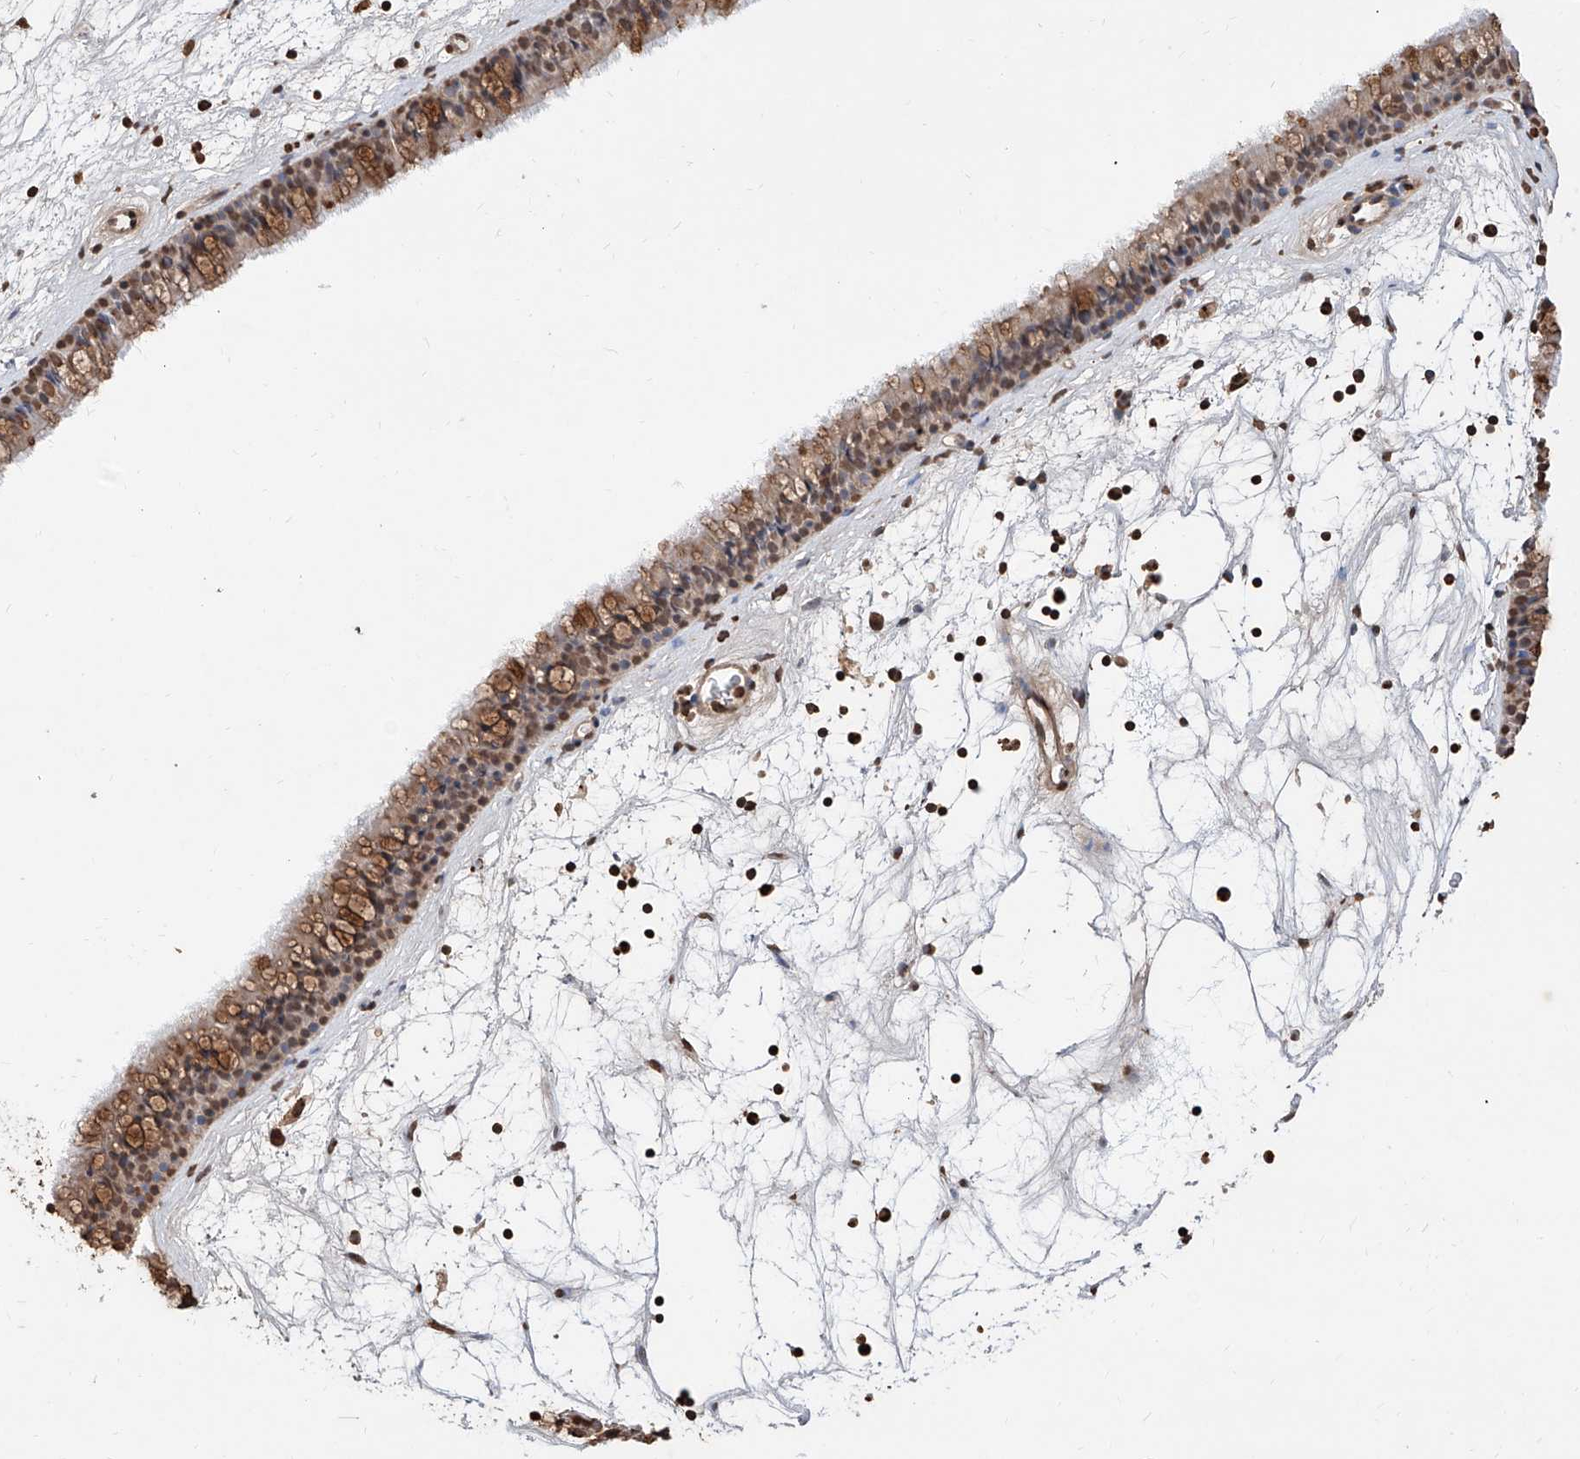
{"staining": {"intensity": "moderate", "quantity": ">75%", "location": "cytoplasmic/membranous,nuclear"}, "tissue": "nasopharynx", "cell_type": "Respiratory epithelial cells", "image_type": "normal", "snomed": [{"axis": "morphology", "description": "Normal tissue, NOS"}, {"axis": "topography", "description": "Nasopharynx"}], "caption": "Respiratory epithelial cells exhibit medium levels of moderate cytoplasmic/membranous,nuclear expression in approximately >75% of cells in unremarkable nasopharynx. (Stains: DAB (3,3'-diaminobenzidine) in brown, nuclei in blue, Microscopy: brightfield microscopy at high magnification).", "gene": "RP9", "patient": {"sex": "male", "age": 64}}